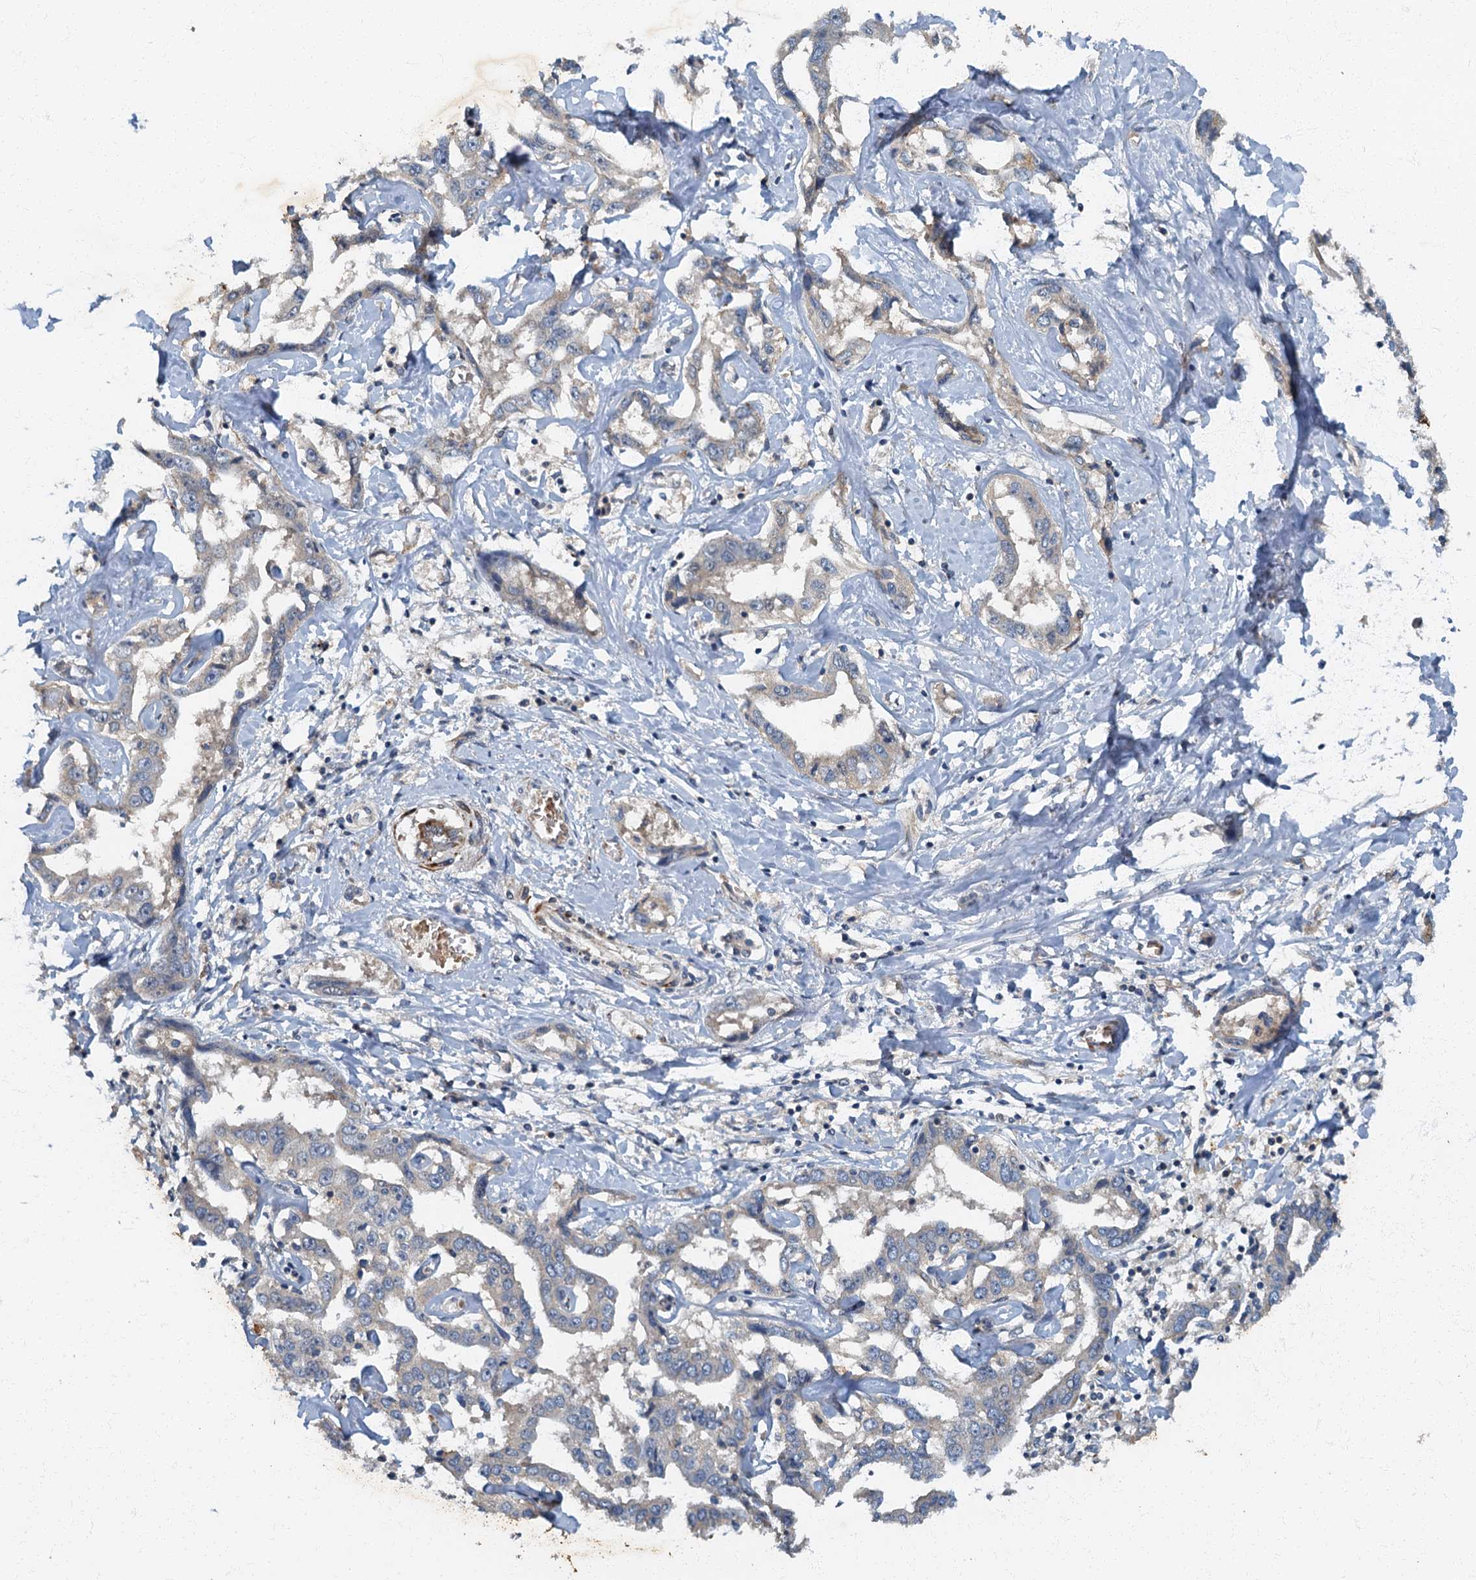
{"staining": {"intensity": "negative", "quantity": "none", "location": "none"}, "tissue": "liver cancer", "cell_type": "Tumor cells", "image_type": "cancer", "snomed": [{"axis": "morphology", "description": "Cholangiocarcinoma"}, {"axis": "topography", "description": "Liver"}], "caption": "Protein analysis of liver cancer exhibits no significant positivity in tumor cells.", "gene": "ARL11", "patient": {"sex": "male", "age": 59}}